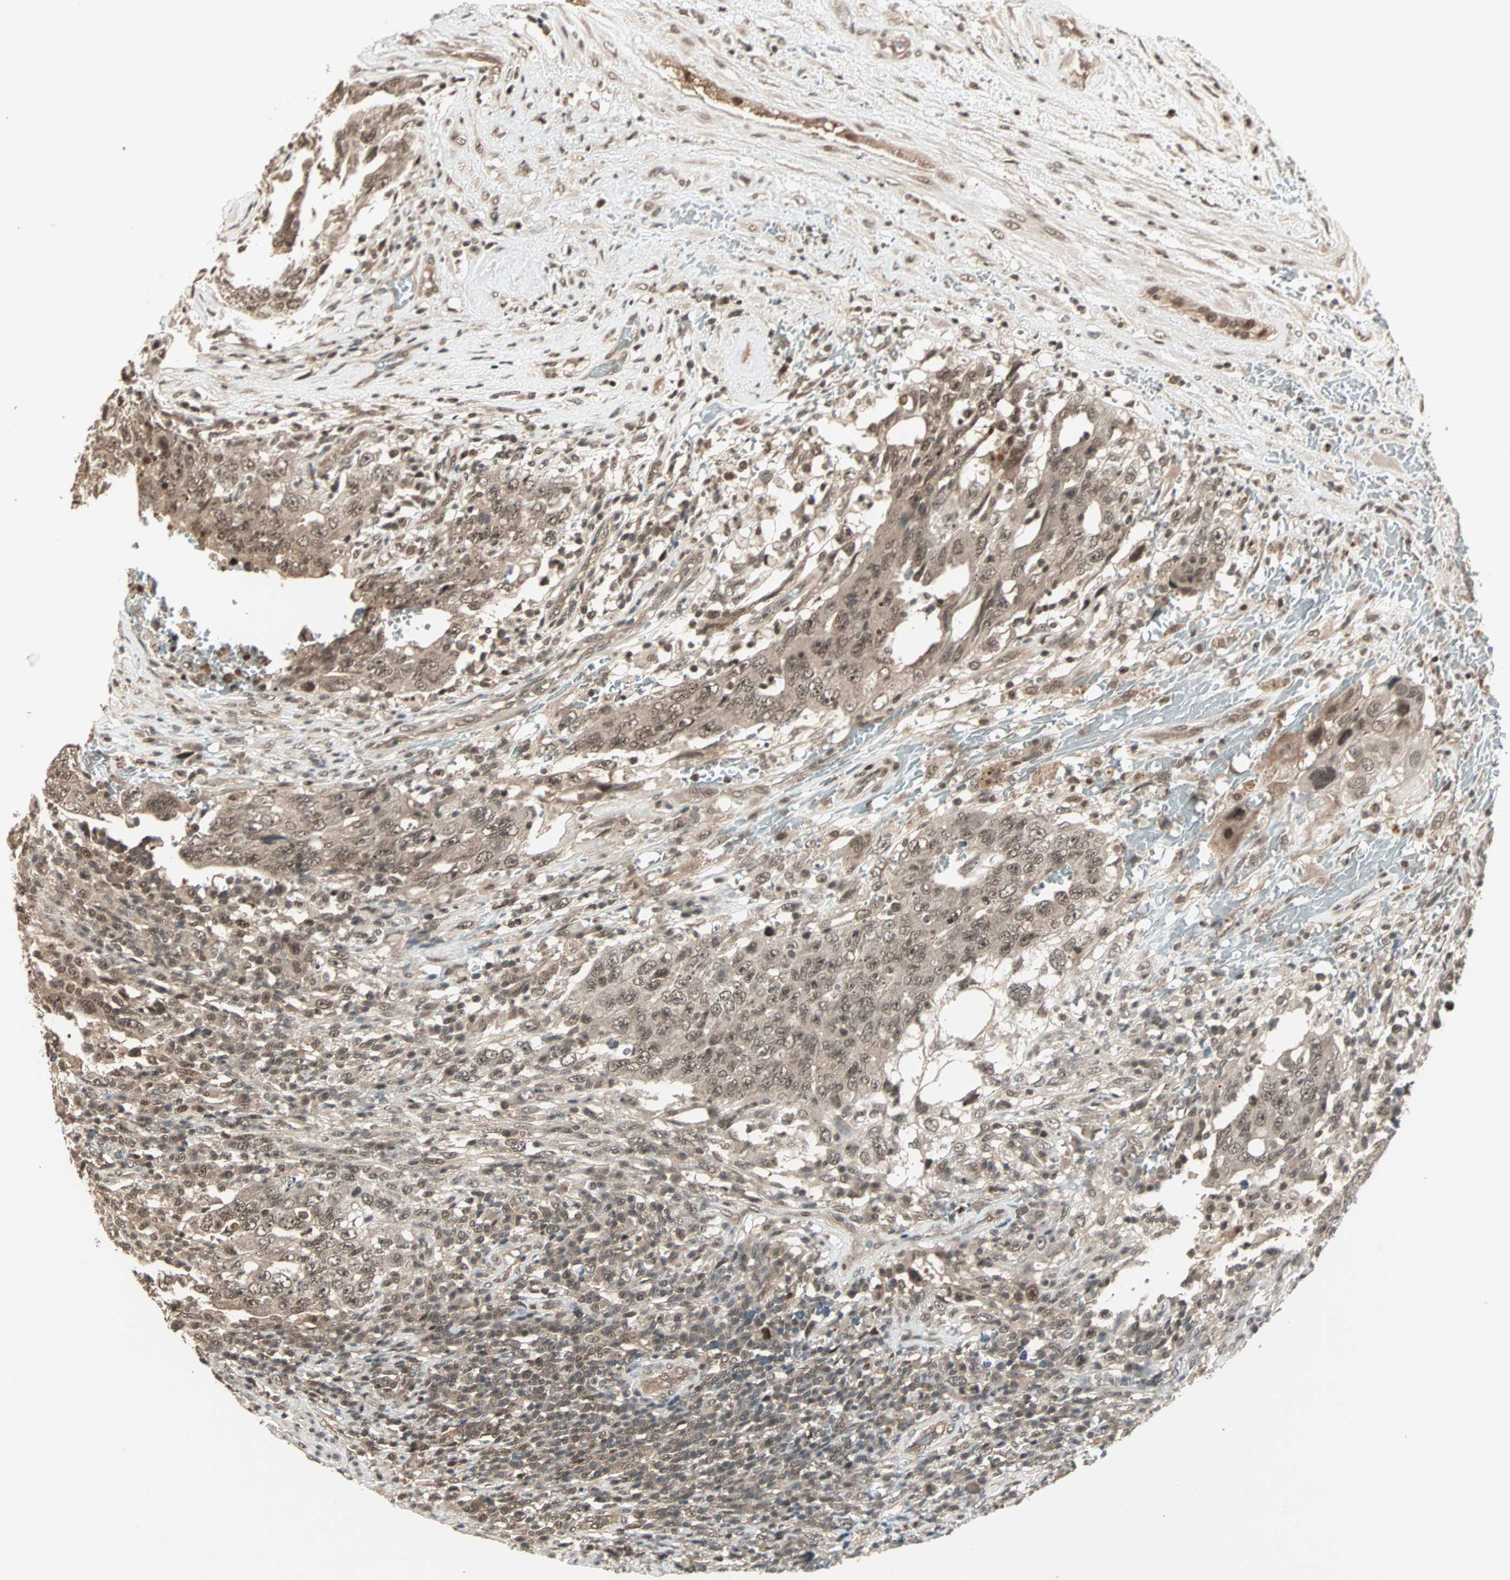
{"staining": {"intensity": "weak", "quantity": ">75%", "location": "cytoplasmic/membranous,nuclear"}, "tissue": "testis cancer", "cell_type": "Tumor cells", "image_type": "cancer", "snomed": [{"axis": "morphology", "description": "Carcinoma, Embryonal, NOS"}, {"axis": "topography", "description": "Testis"}], "caption": "Tumor cells display weak cytoplasmic/membranous and nuclear staining in about >75% of cells in testis cancer.", "gene": "ZNF701", "patient": {"sex": "male", "age": 26}}